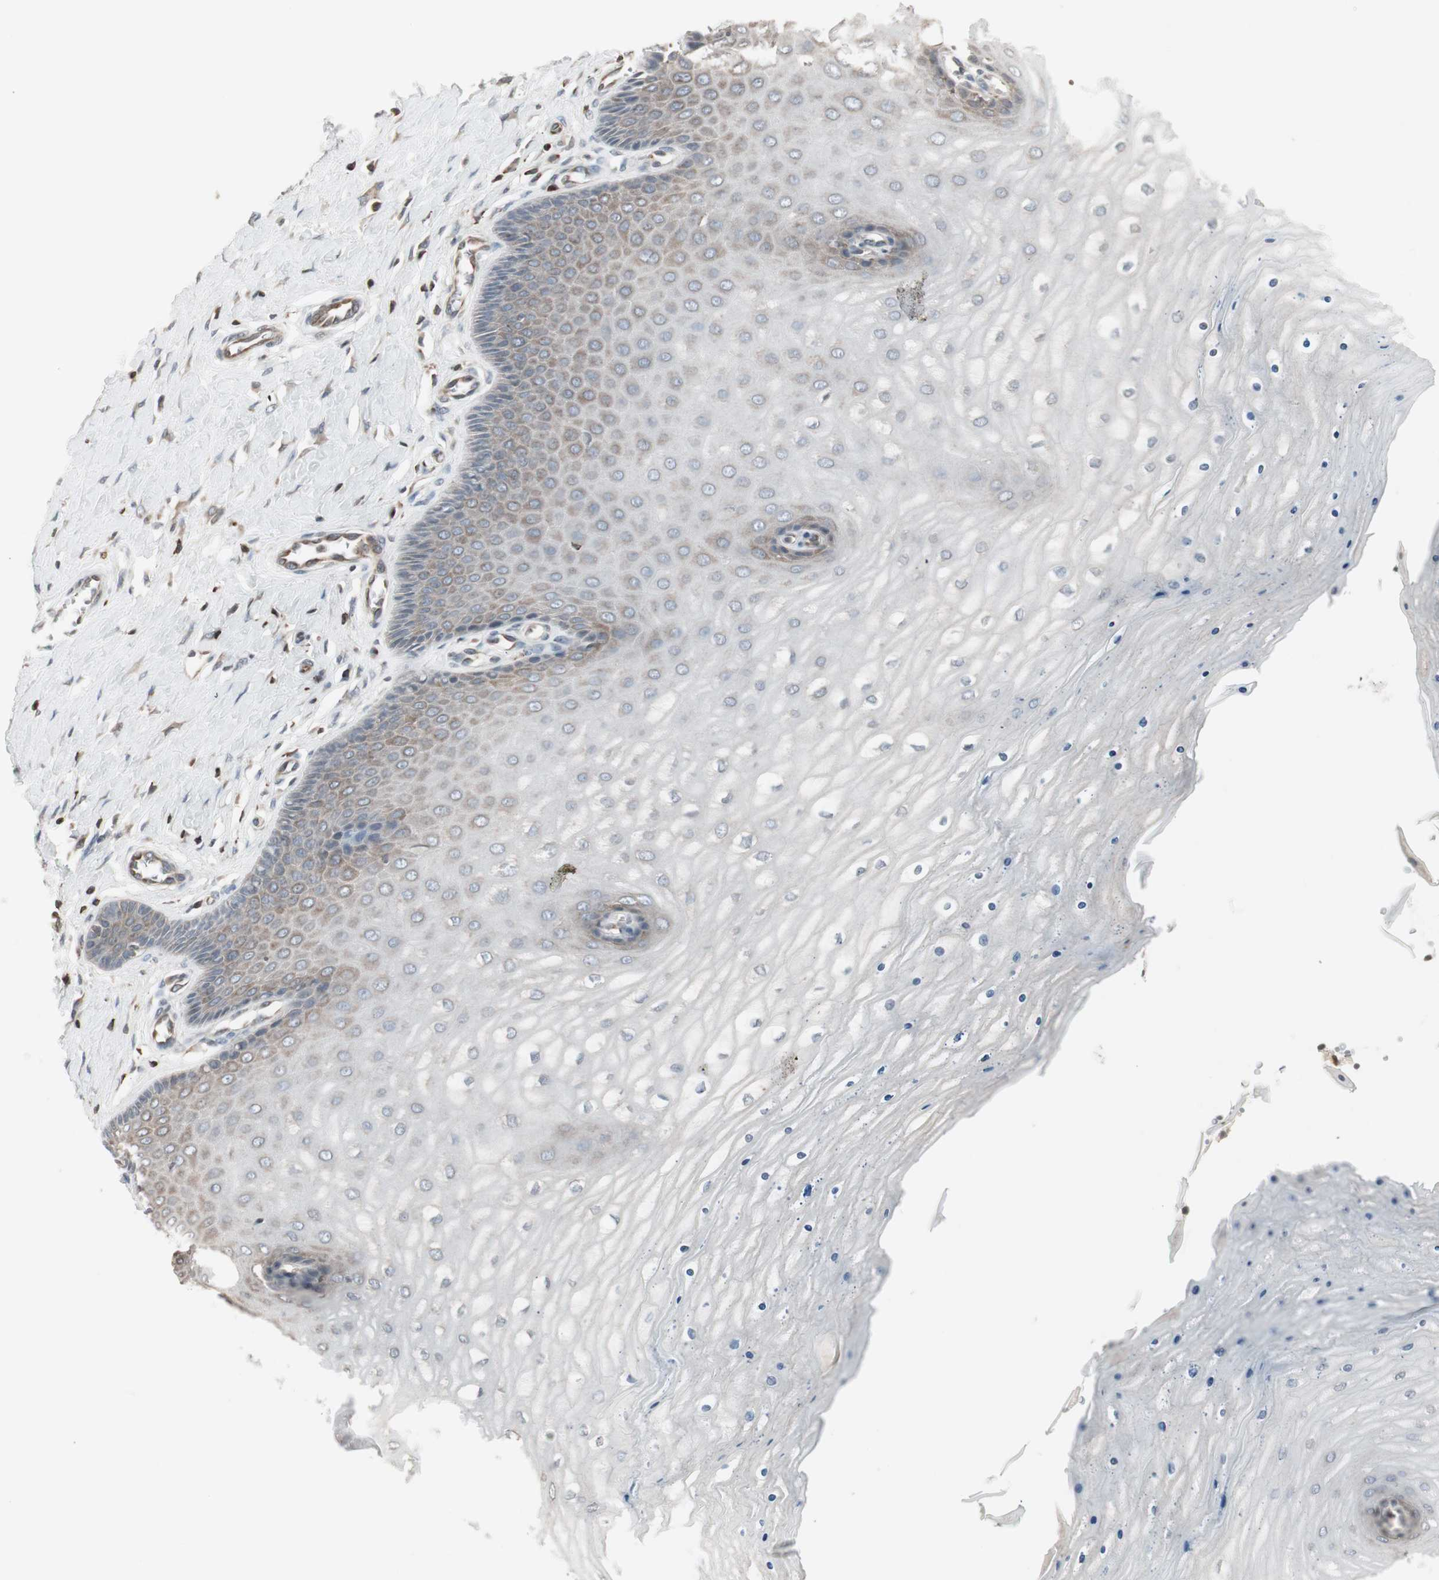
{"staining": {"intensity": "negative", "quantity": "none", "location": "none"}, "tissue": "cervix", "cell_type": "Glandular cells", "image_type": "normal", "snomed": [{"axis": "morphology", "description": "Normal tissue, NOS"}, {"axis": "topography", "description": "Cervix"}], "caption": "Human cervix stained for a protein using immunohistochemistry (IHC) exhibits no positivity in glandular cells.", "gene": "ARHGEF1", "patient": {"sex": "female", "age": 55}}